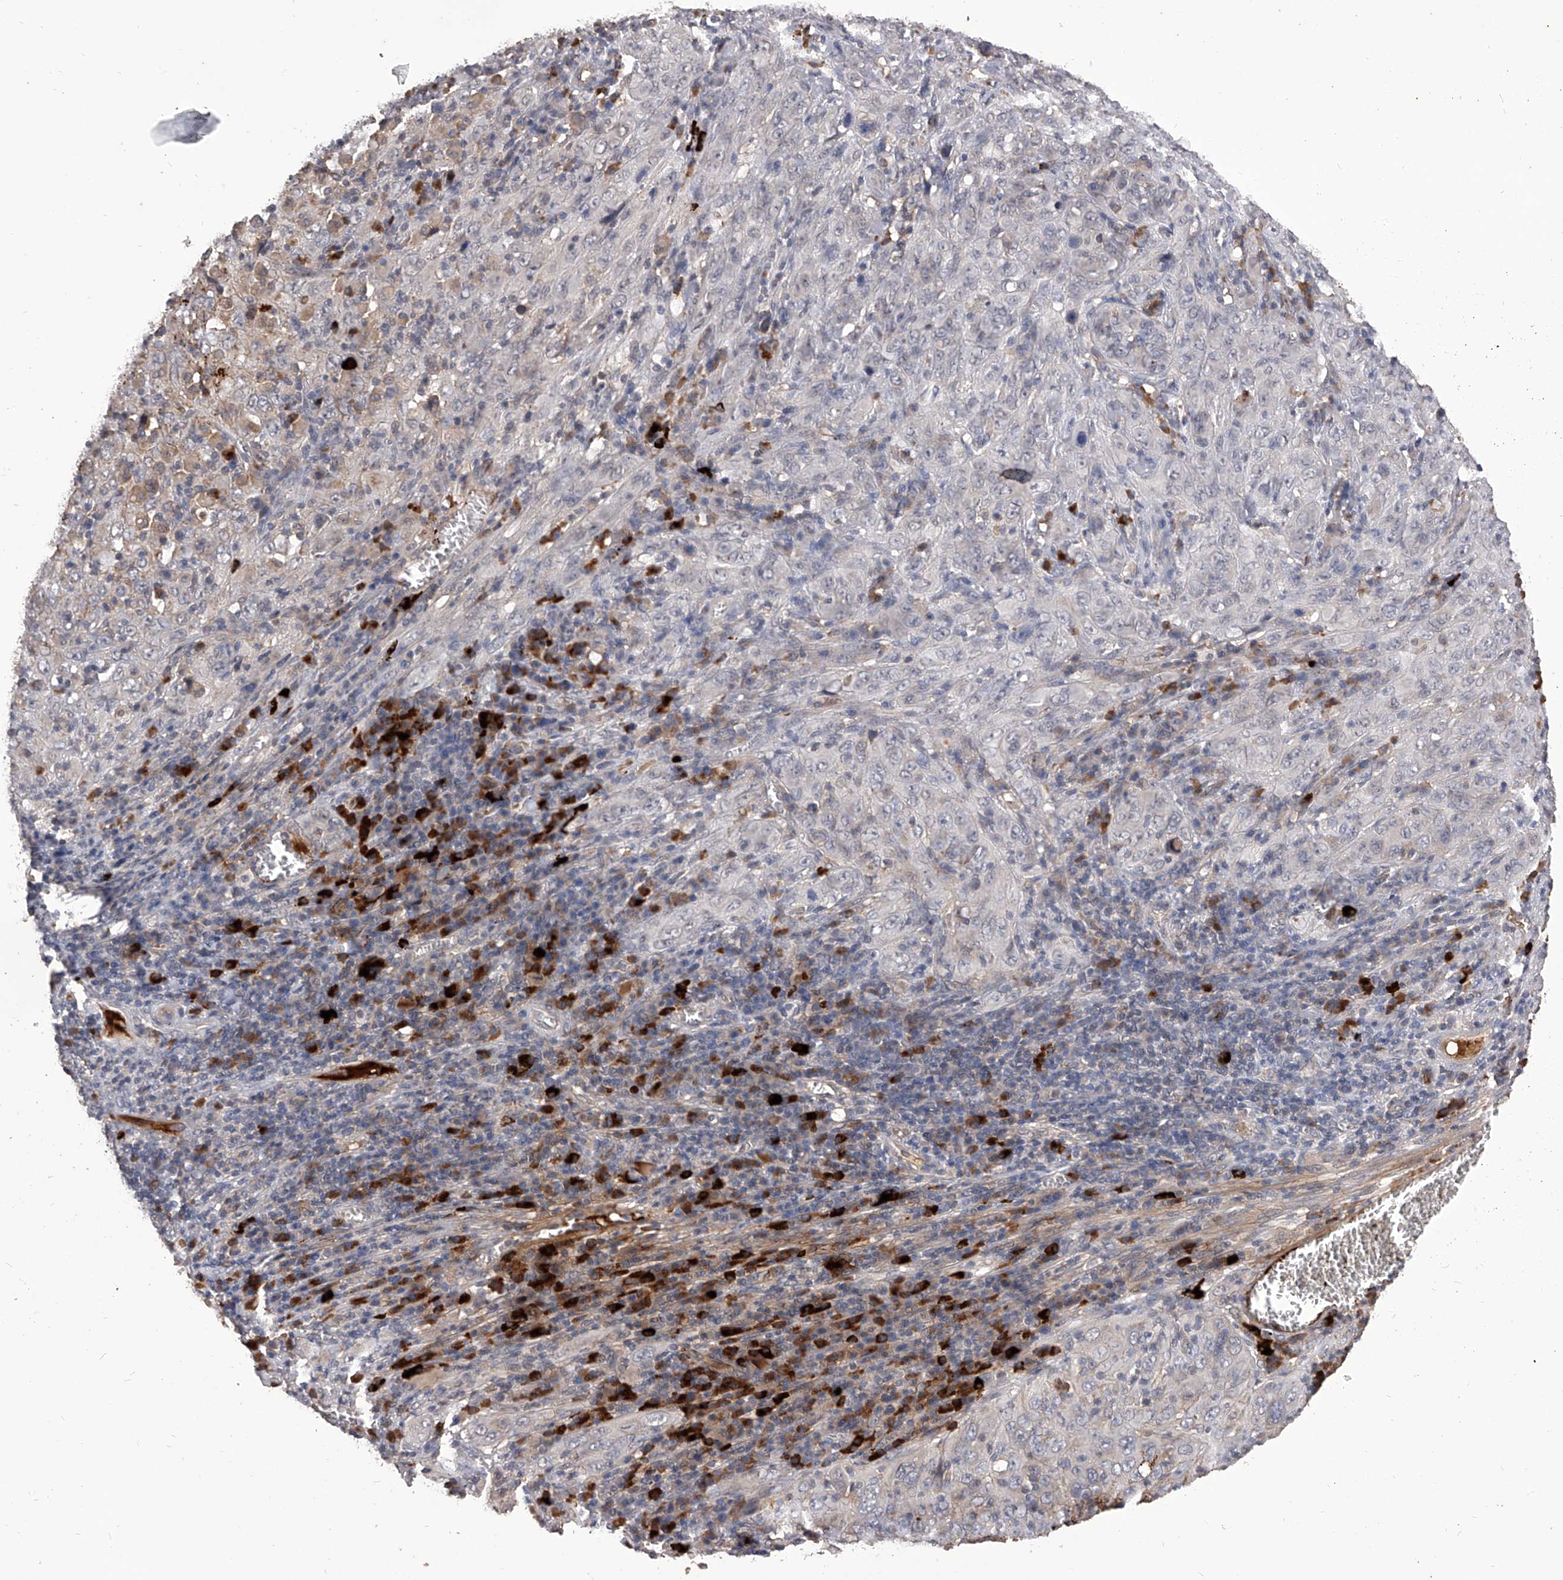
{"staining": {"intensity": "negative", "quantity": "none", "location": "none"}, "tissue": "cervical cancer", "cell_type": "Tumor cells", "image_type": "cancer", "snomed": [{"axis": "morphology", "description": "Squamous cell carcinoma, NOS"}, {"axis": "topography", "description": "Cervix"}], "caption": "This is an immunohistochemistry photomicrograph of cervical cancer (squamous cell carcinoma). There is no positivity in tumor cells.", "gene": "CFAP410", "patient": {"sex": "female", "age": 46}}